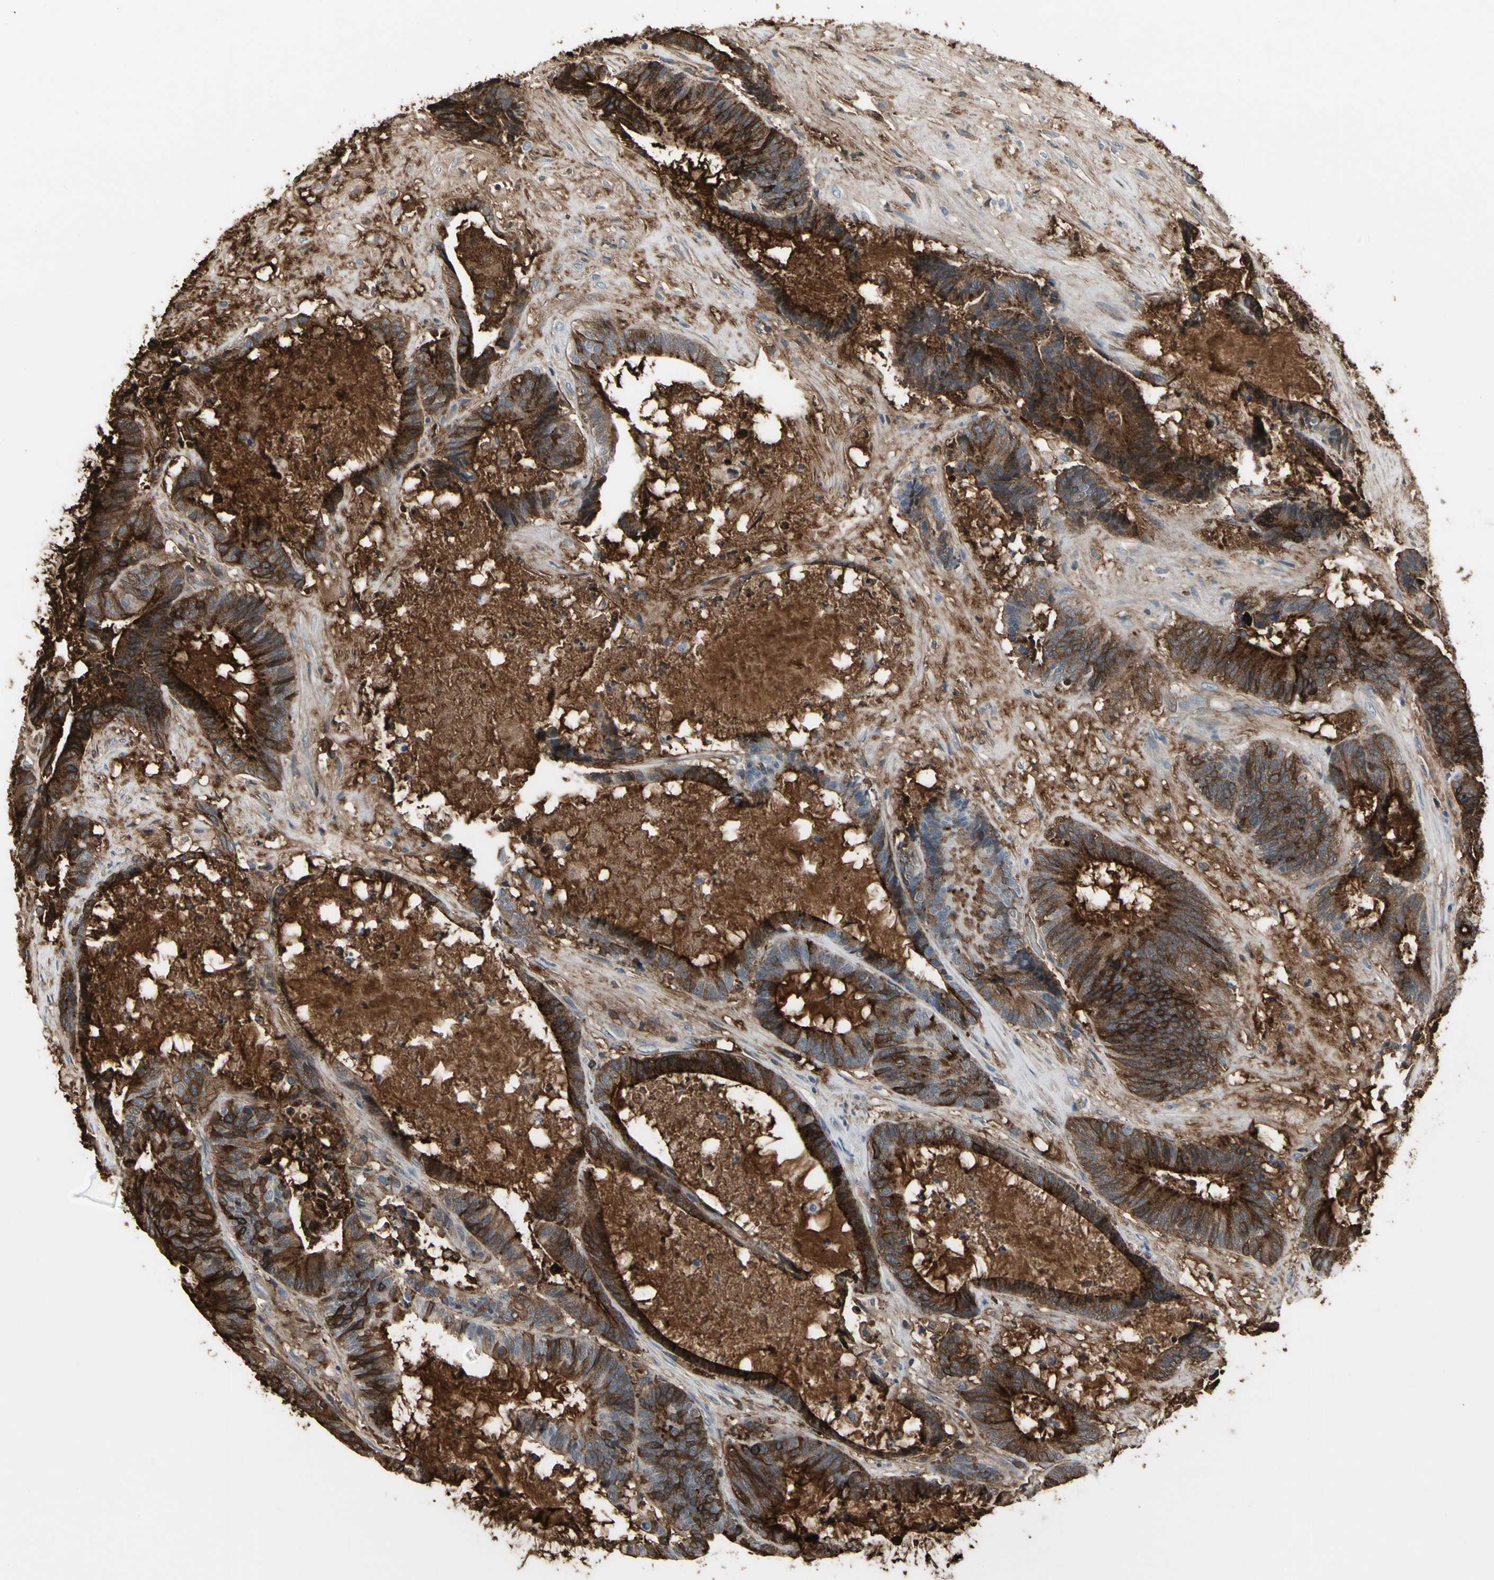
{"staining": {"intensity": "strong", "quantity": ">75%", "location": "cytoplasmic/membranous"}, "tissue": "colorectal cancer", "cell_type": "Tumor cells", "image_type": "cancer", "snomed": [{"axis": "morphology", "description": "Adenocarcinoma, NOS"}, {"axis": "topography", "description": "Colon"}], "caption": "This micrograph displays immunohistochemistry (IHC) staining of colorectal cancer (adenocarcinoma), with high strong cytoplasmic/membranous staining in approximately >75% of tumor cells.", "gene": "PIGR", "patient": {"sex": "female", "age": 84}}